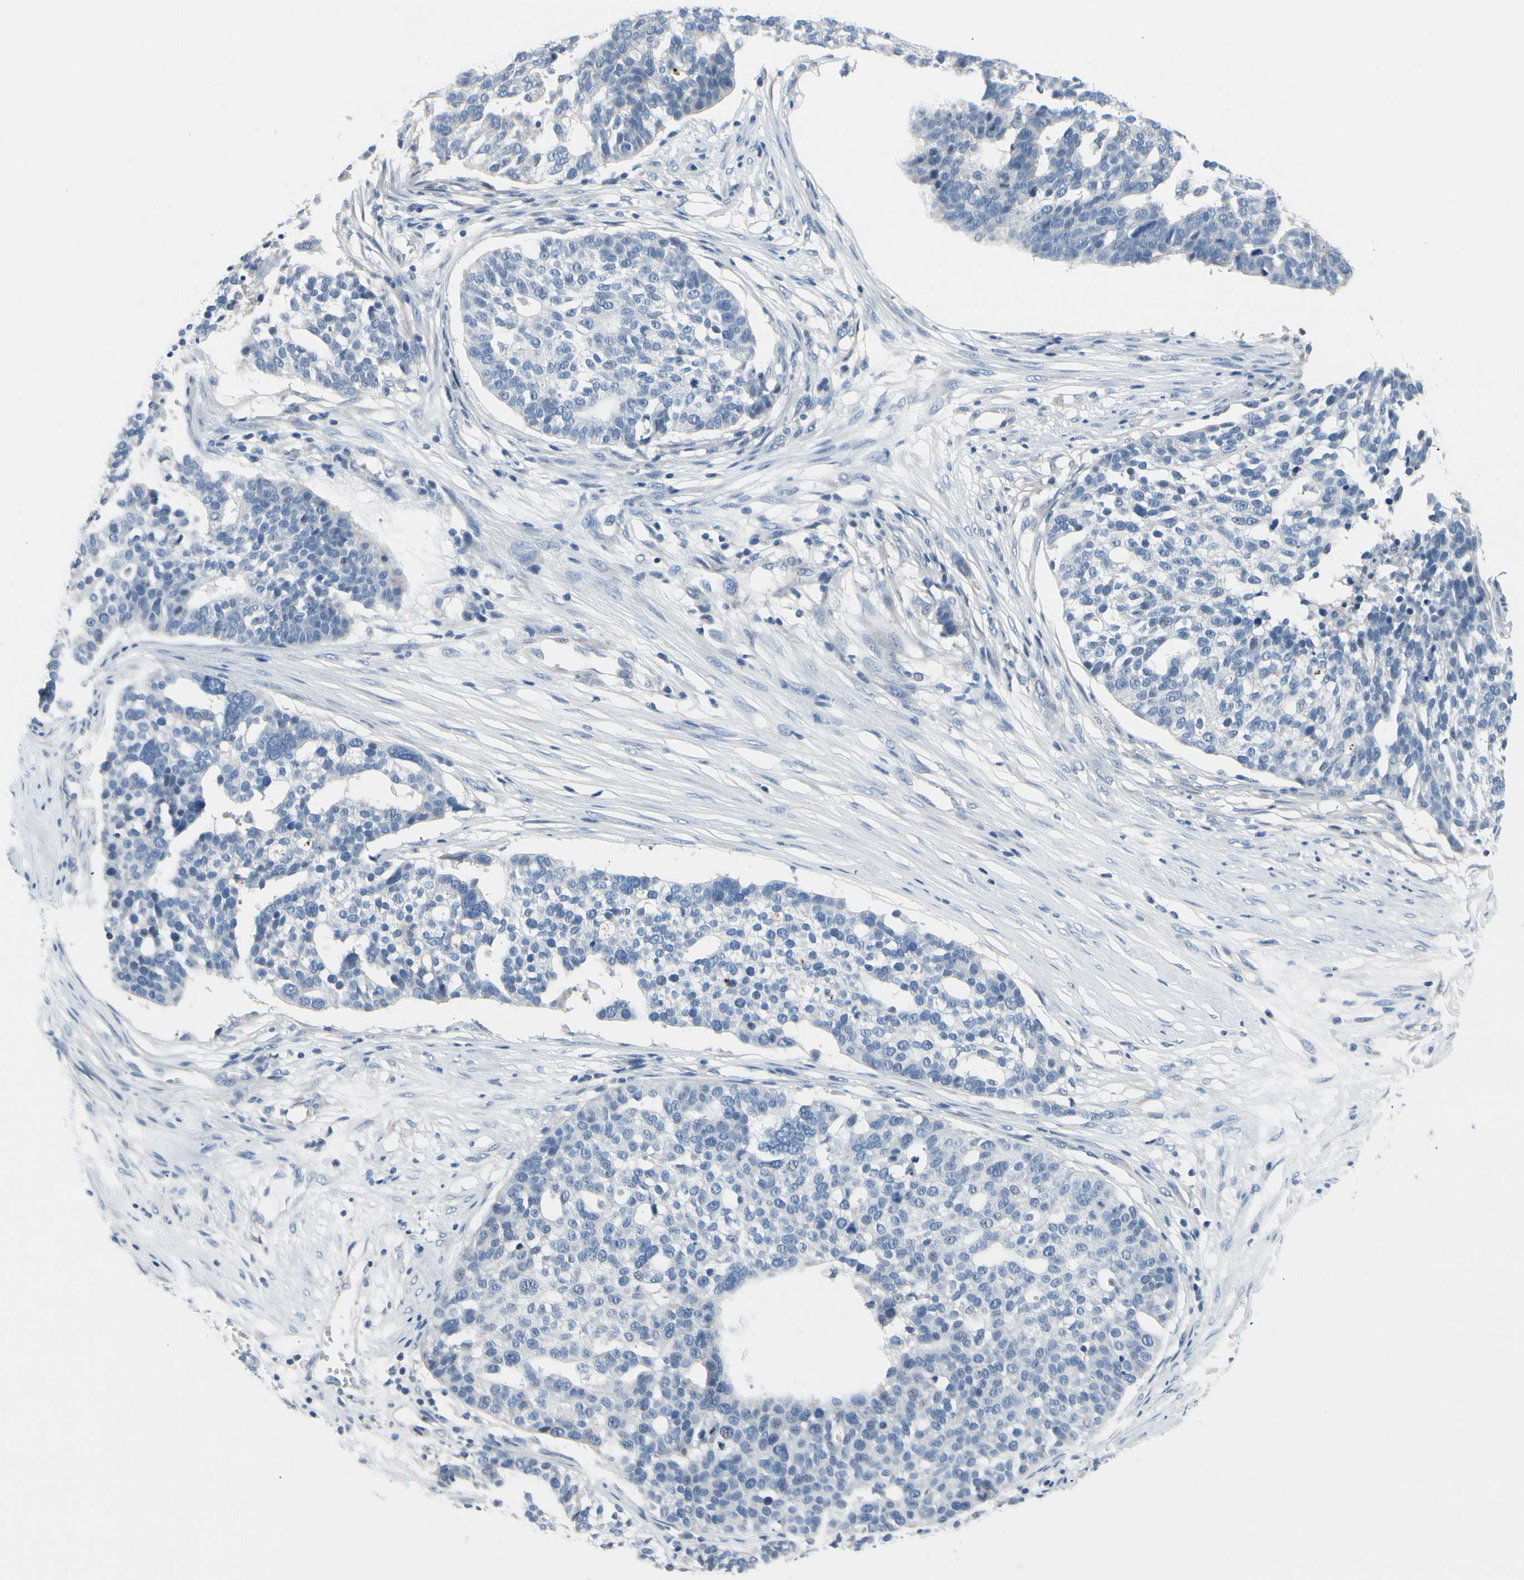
{"staining": {"intensity": "negative", "quantity": "none", "location": "none"}, "tissue": "ovarian cancer", "cell_type": "Tumor cells", "image_type": "cancer", "snomed": [{"axis": "morphology", "description": "Cystadenocarcinoma, serous, NOS"}, {"axis": "topography", "description": "Ovary"}], "caption": "IHC of human serous cystadenocarcinoma (ovarian) shows no positivity in tumor cells.", "gene": "MUC5B", "patient": {"sex": "female", "age": 59}}